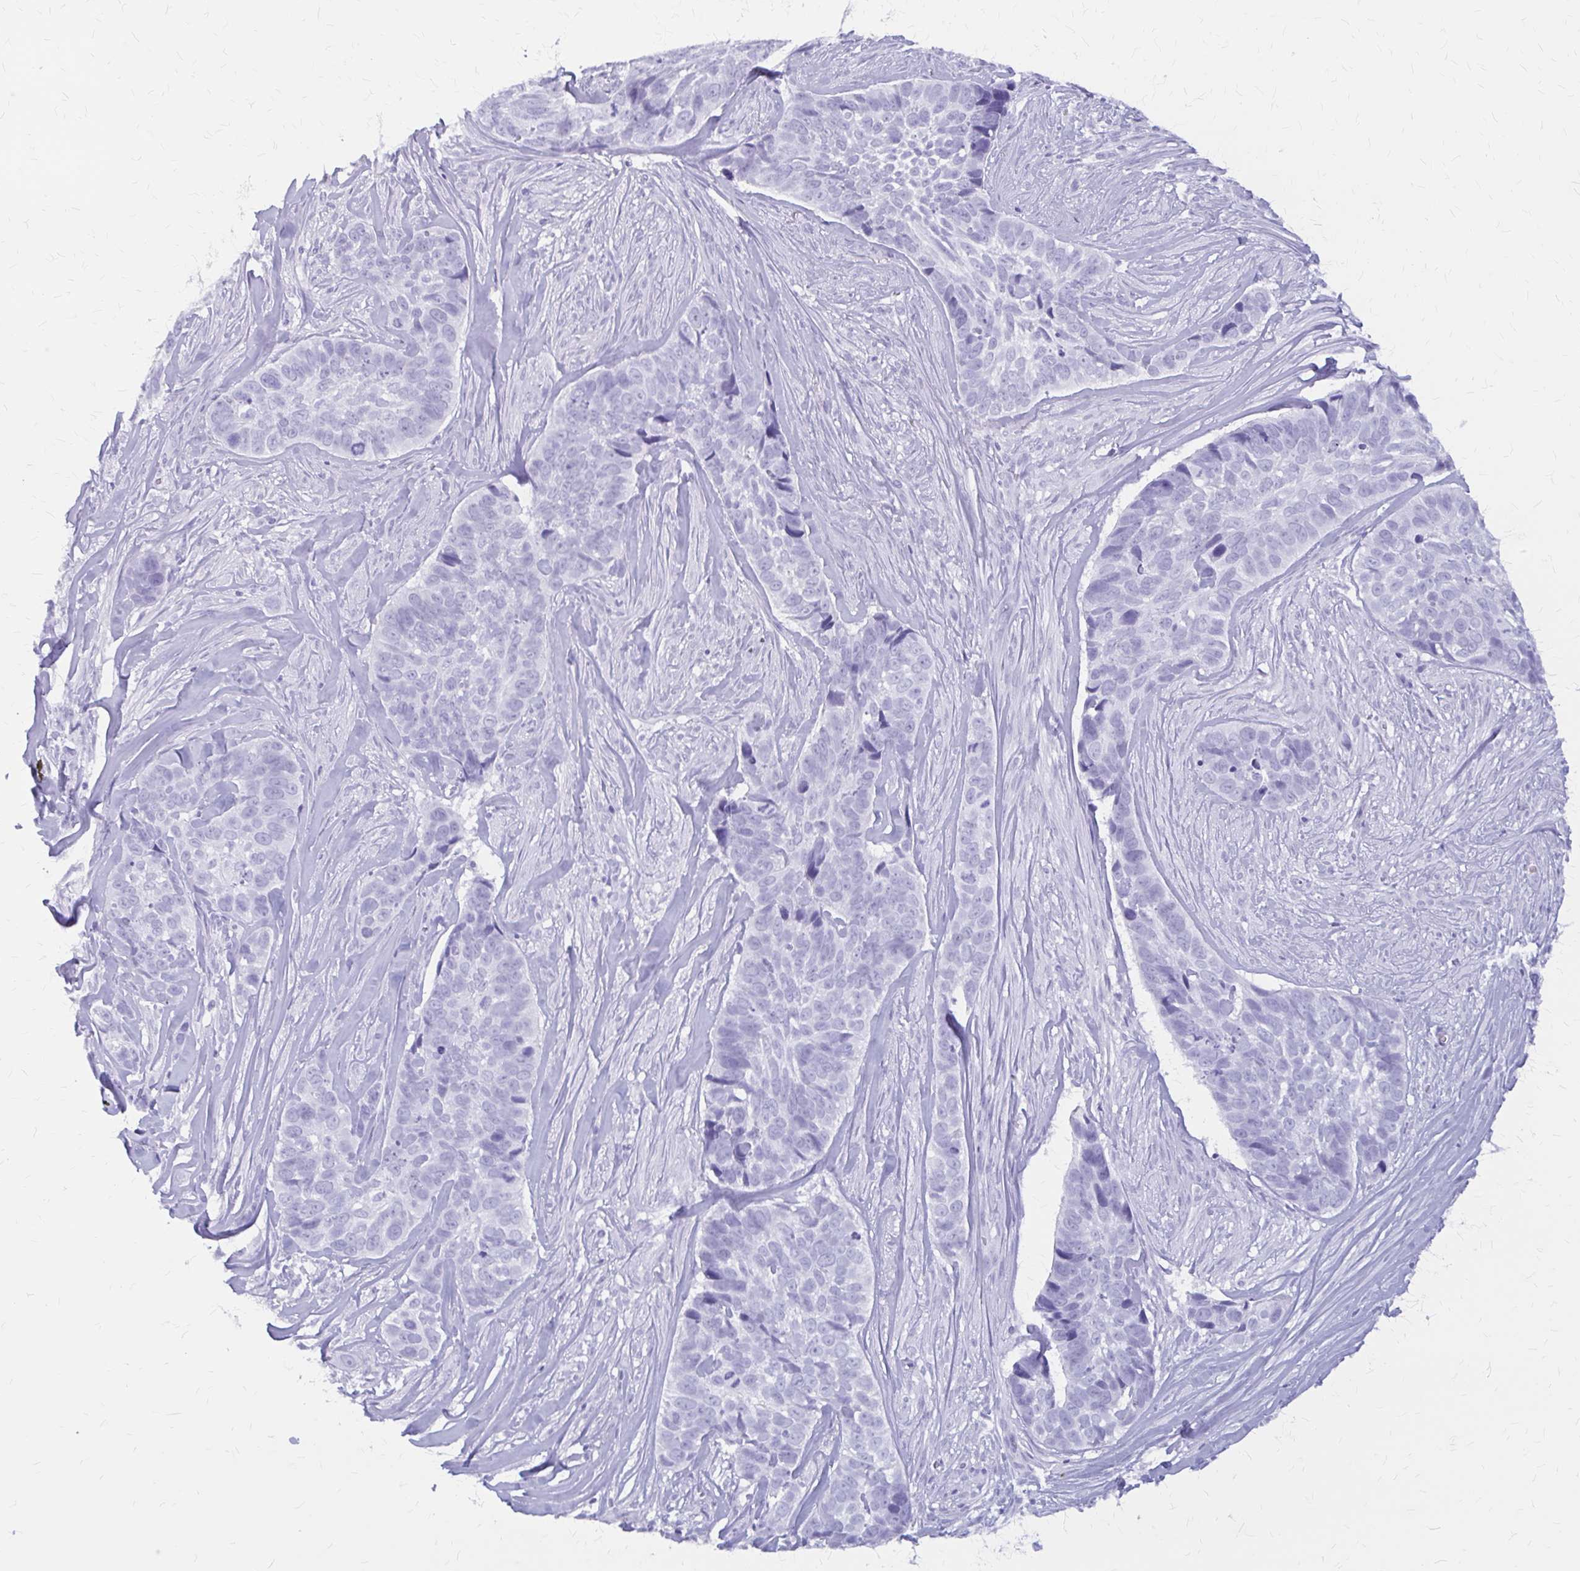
{"staining": {"intensity": "negative", "quantity": "none", "location": "none"}, "tissue": "skin cancer", "cell_type": "Tumor cells", "image_type": "cancer", "snomed": [{"axis": "morphology", "description": "Basal cell carcinoma"}, {"axis": "topography", "description": "Skin"}], "caption": "Immunohistochemical staining of human skin cancer (basal cell carcinoma) shows no significant expression in tumor cells.", "gene": "KLHDC7A", "patient": {"sex": "female", "age": 82}}